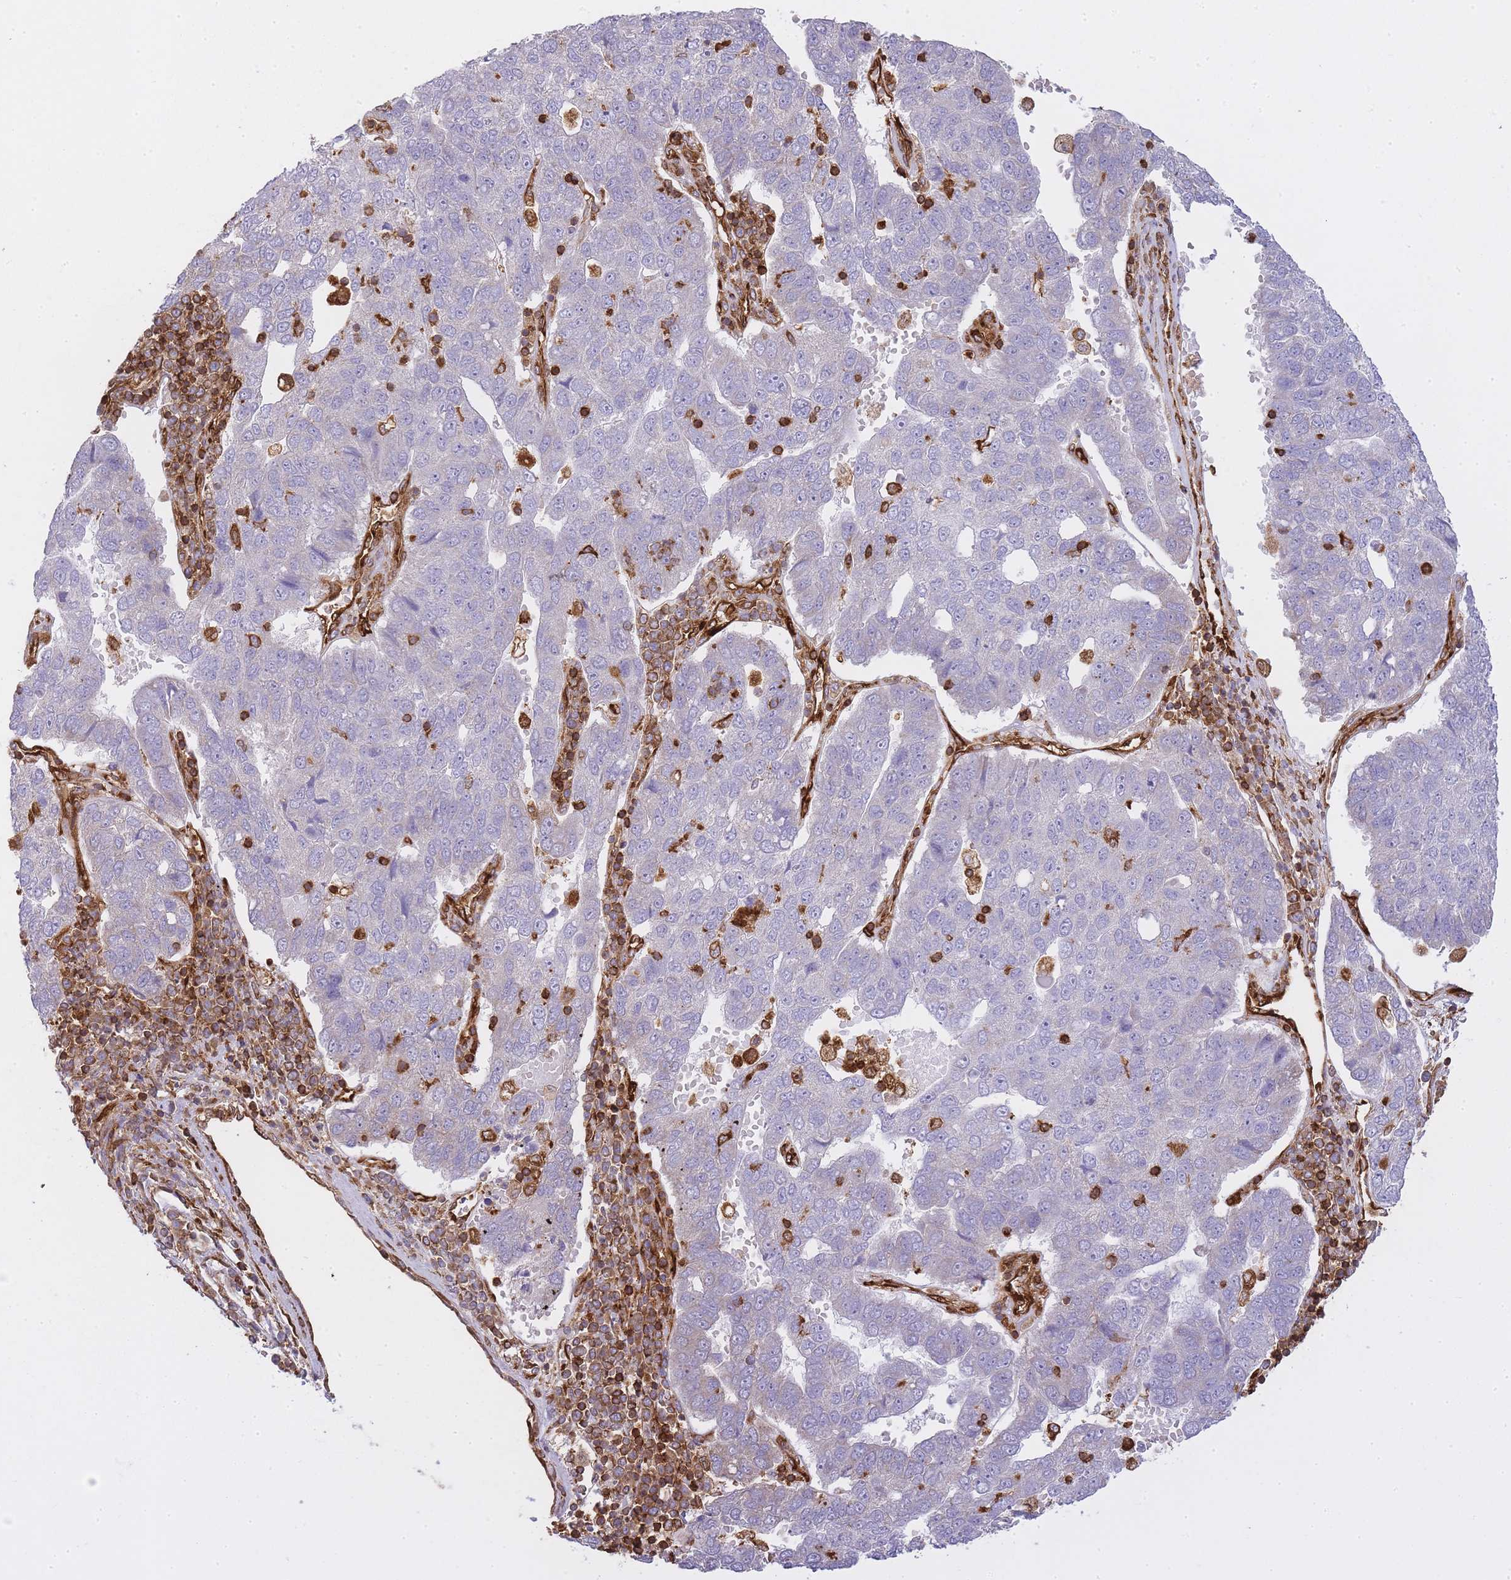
{"staining": {"intensity": "negative", "quantity": "none", "location": "none"}, "tissue": "pancreatic cancer", "cell_type": "Tumor cells", "image_type": "cancer", "snomed": [{"axis": "morphology", "description": "Adenocarcinoma, NOS"}, {"axis": "topography", "description": "Pancreas"}], "caption": "Pancreatic cancer (adenocarcinoma) was stained to show a protein in brown. There is no significant expression in tumor cells.", "gene": "MSN", "patient": {"sex": "female", "age": 61}}